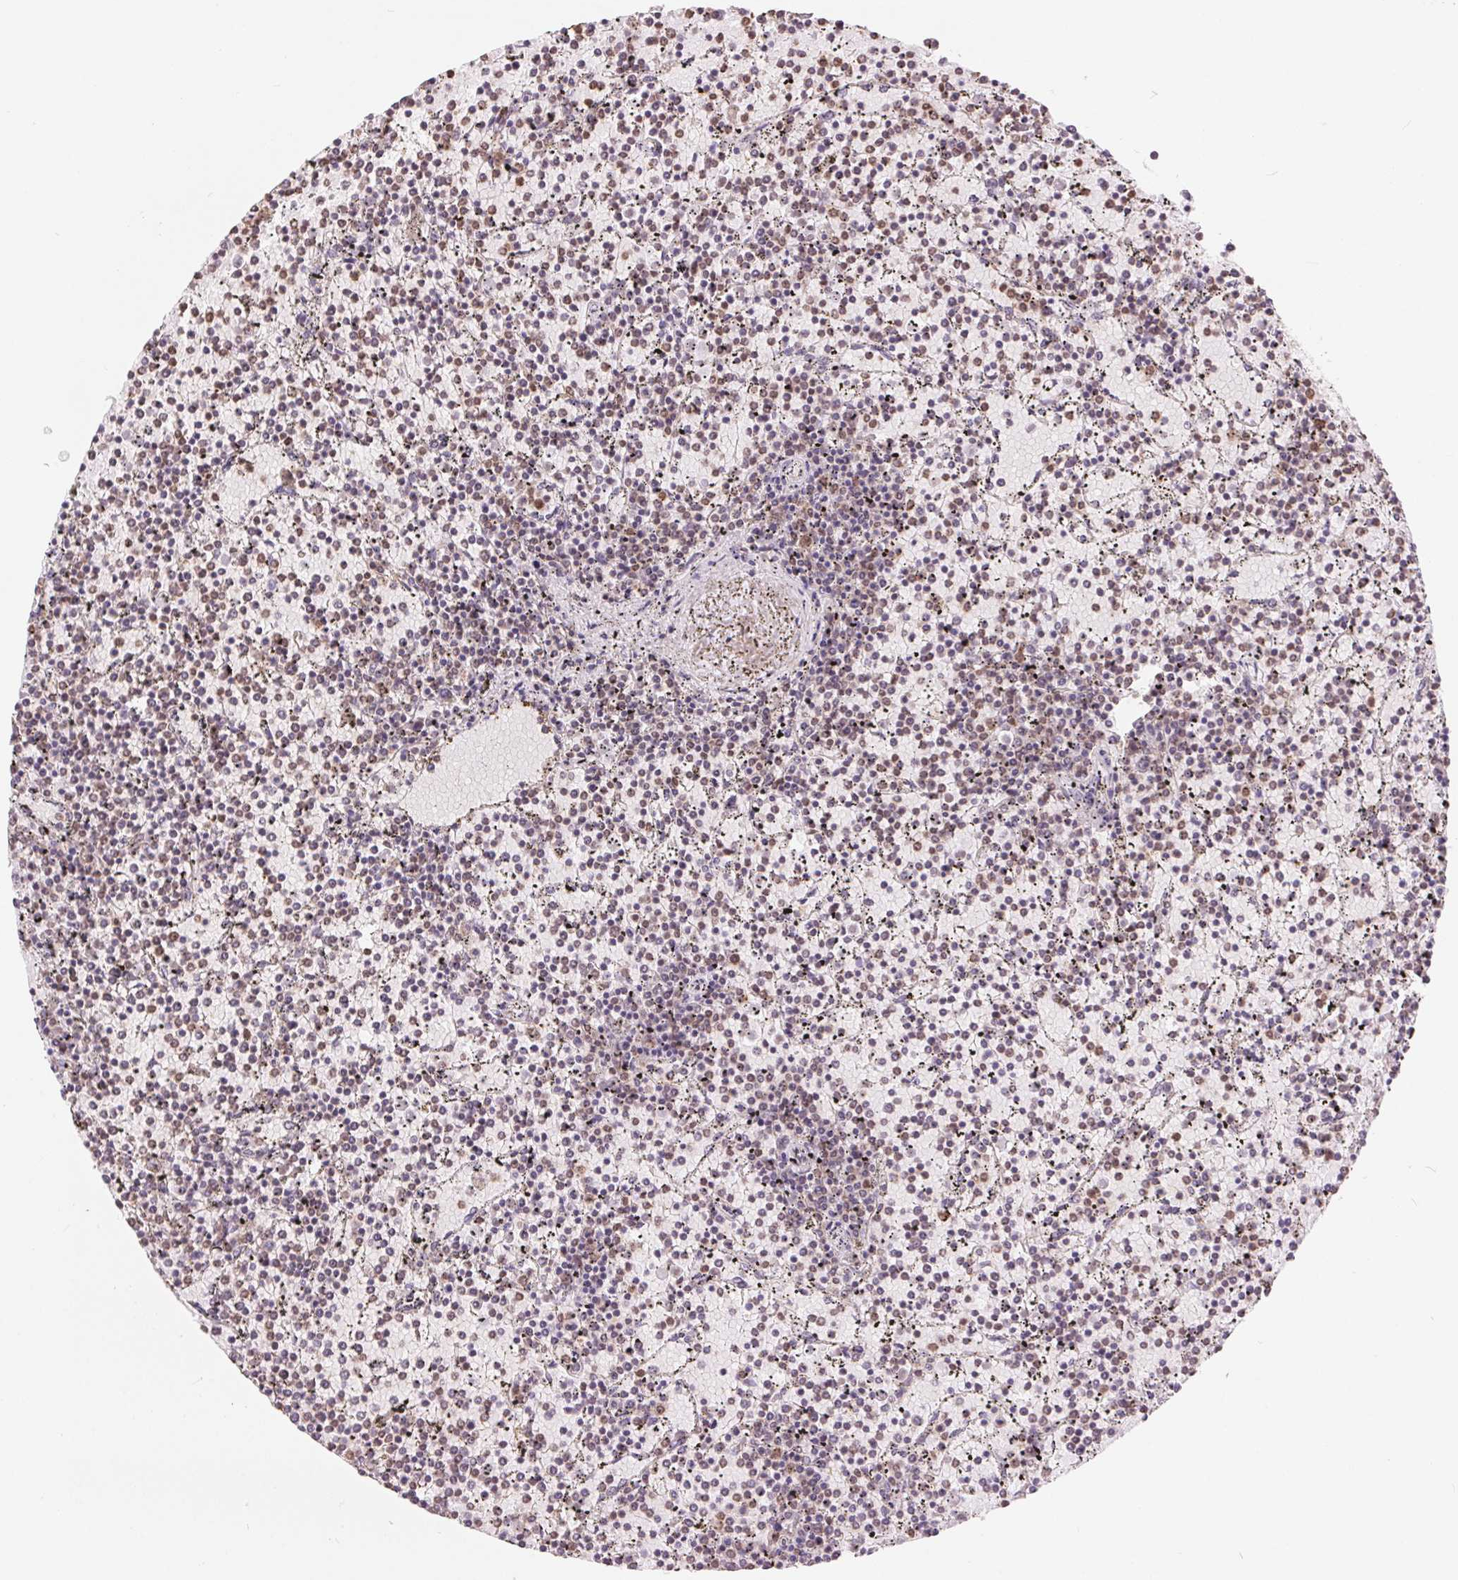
{"staining": {"intensity": "negative", "quantity": "none", "location": "none"}, "tissue": "lymphoma", "cell_type": "Tumor cells", "image_type": "cancer", "snomed": [{"axis": "morphology", "description": "Malignant lymphoma, non-Hodgkin's type, Low grade"}, {"axis": "topography", "description": "Spleen"}], "caption": "High power microscopy micrograph of an IHC image of low-grade malignant lymphoma, non-Hodgkin's type, revealing no significant expression in tumor cells.", "gene": "POU2F2", "patient": {"sex": "female", "age": 77}}